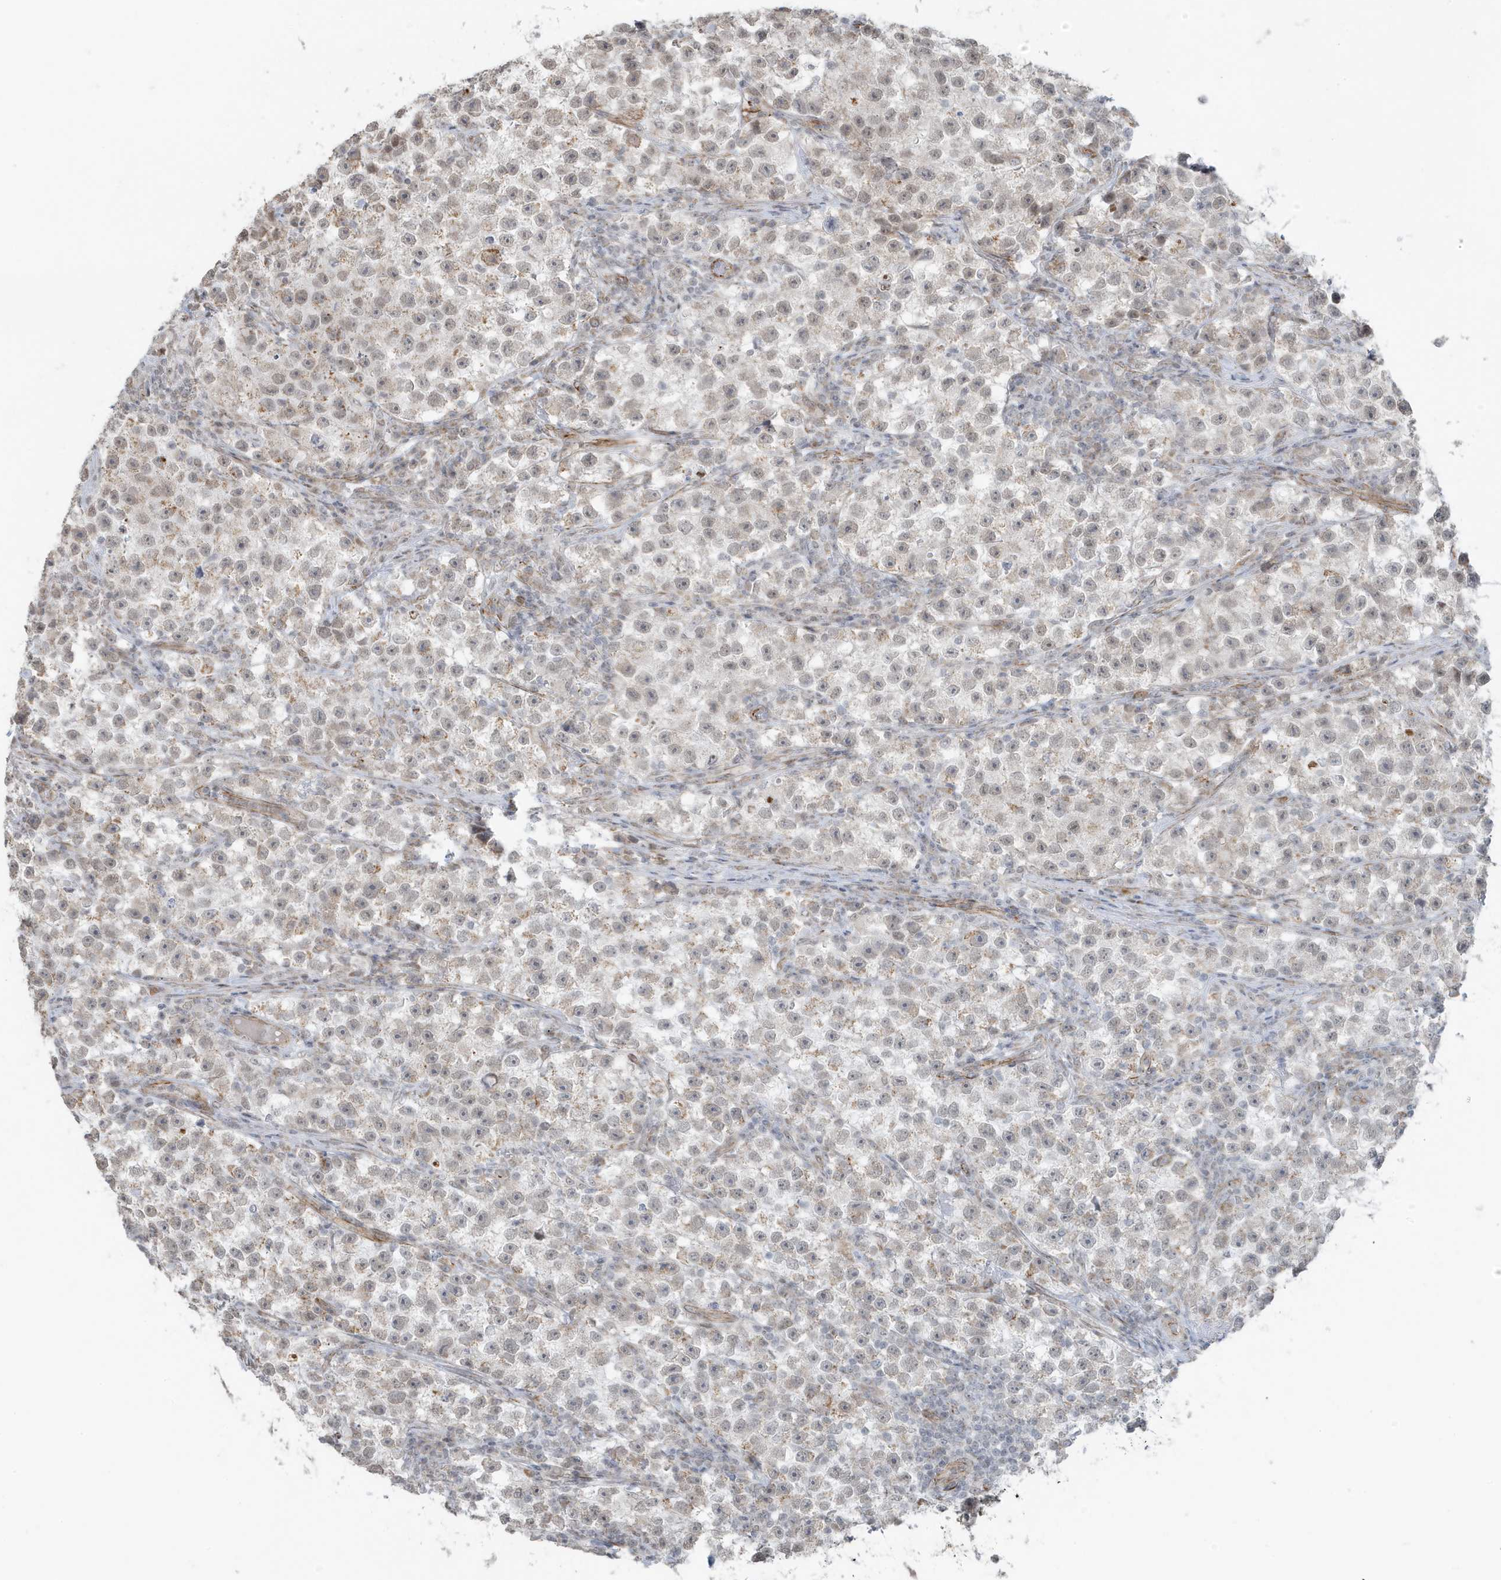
{"staining": {"intensity": "negative", "quantity": "none", "location": "none"}, "tissue": "testis cancer", "cell_type": "Tumor cells", "image_type": "cancer", "snomed": [{"axis": "morphology", "description": "Seminoma, NOS"}, {"axis": "topography", "description": "Testis"}], "caption": "Tumor cells are negative for brown protein staining in testis cancer.", "gene": "CHCHD4", "patient": {"sex": "male", "age": 22}}